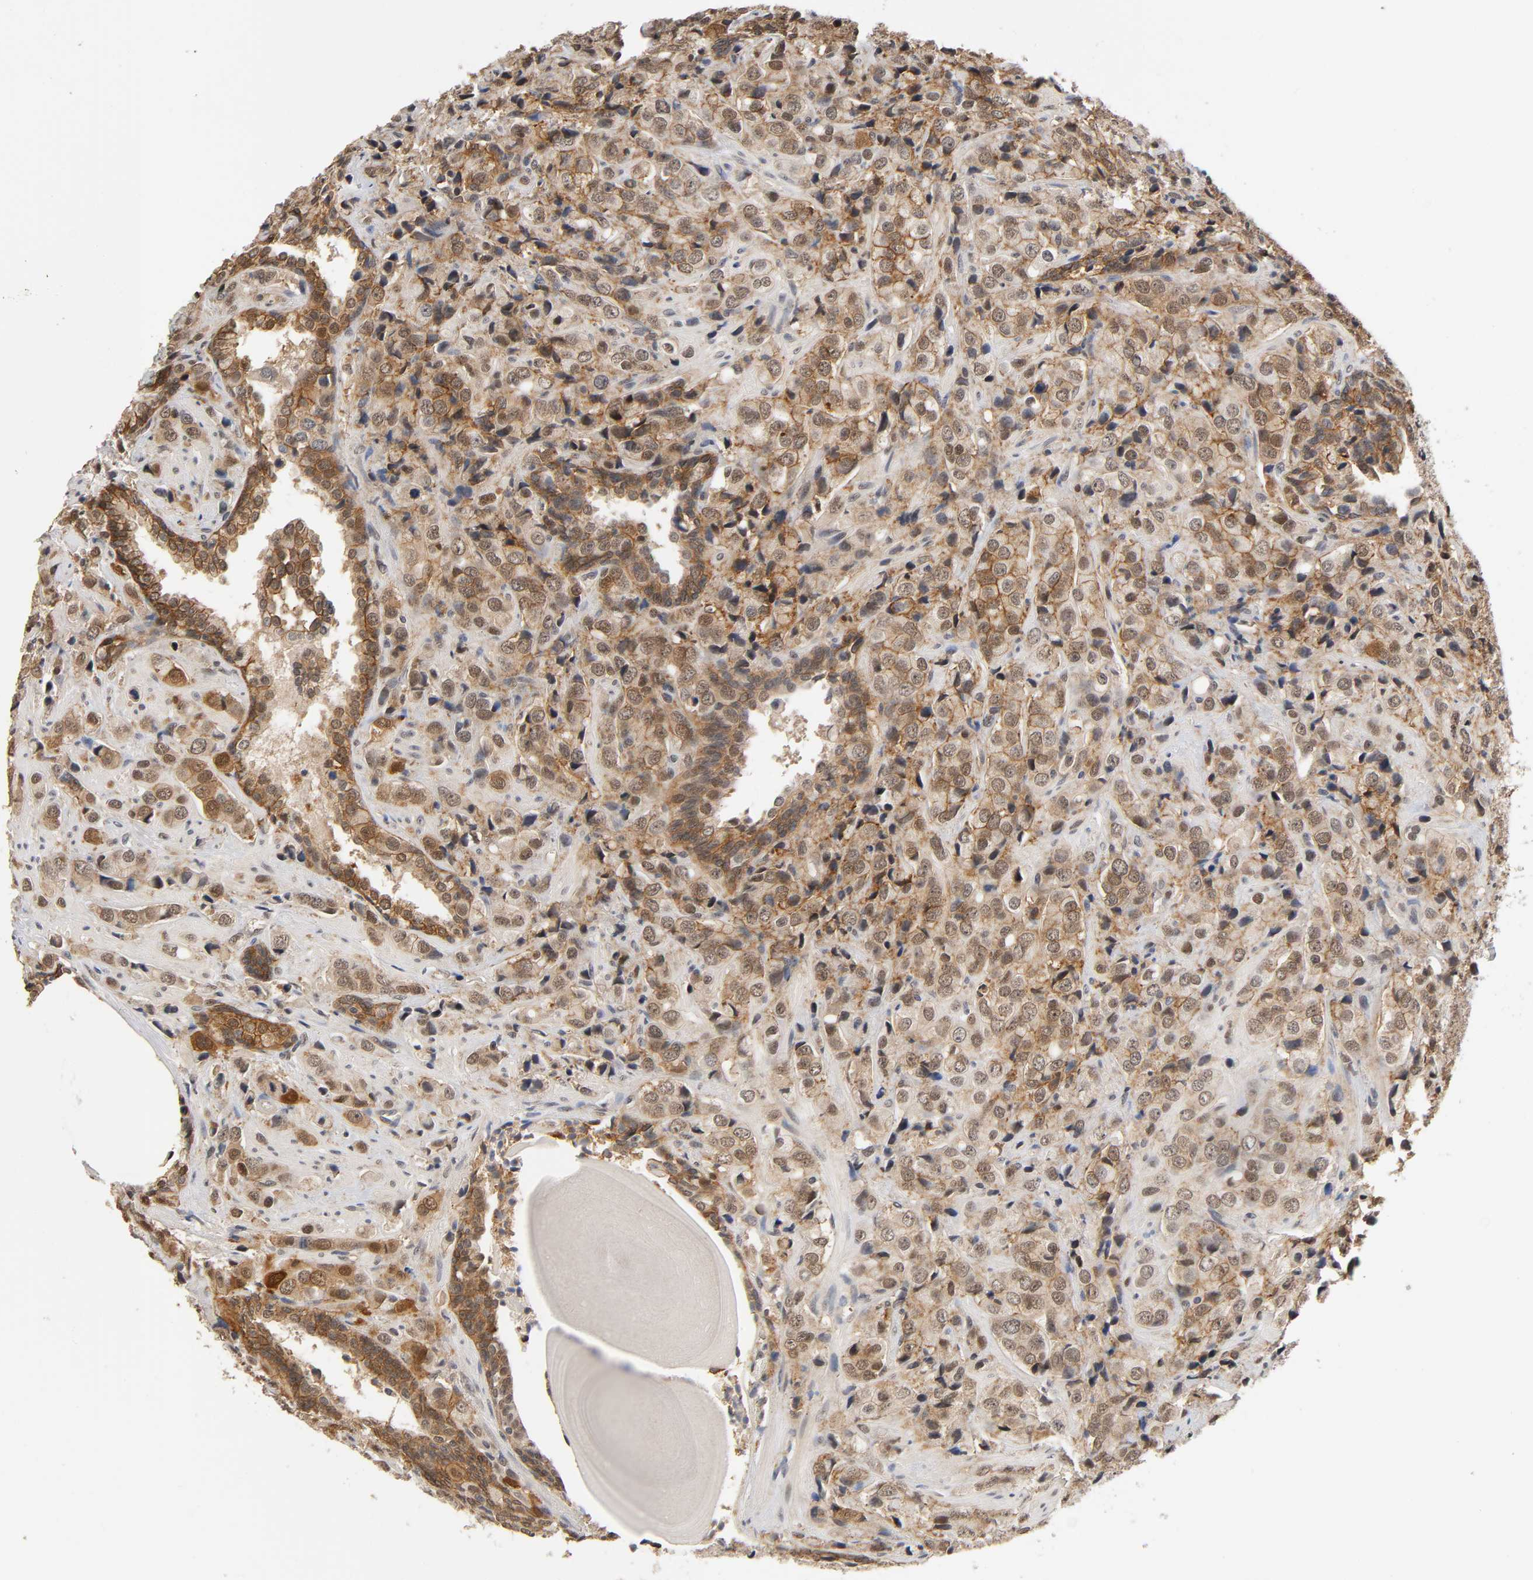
{"staining": {"intensity": "moderate", "quantity": ">75%", "location": "cytoplasmic/membranous"}, "tissue": "prostate cancer", "cell_type": "Tumor cells", "image_type": "cancer", "snomed": [{"axis": "morphology", "description": "Adenocarcinoma, High grade"}, {"axis": "topography", "description": "Prostate"}], "caption": "DAB immunohistochemical staining of human prostate adenocarcinoma (high-grade) displays moderate cytoplasmic/membranous protein staining in approximately >75% of tumor cells. The staining is performed using DAB brown chromogen to label protein expression. The nuclei are counter-stained blue using hematoxylin.", "gene": "HTR1E", "patient": {"sex": "male", "age": 70}}